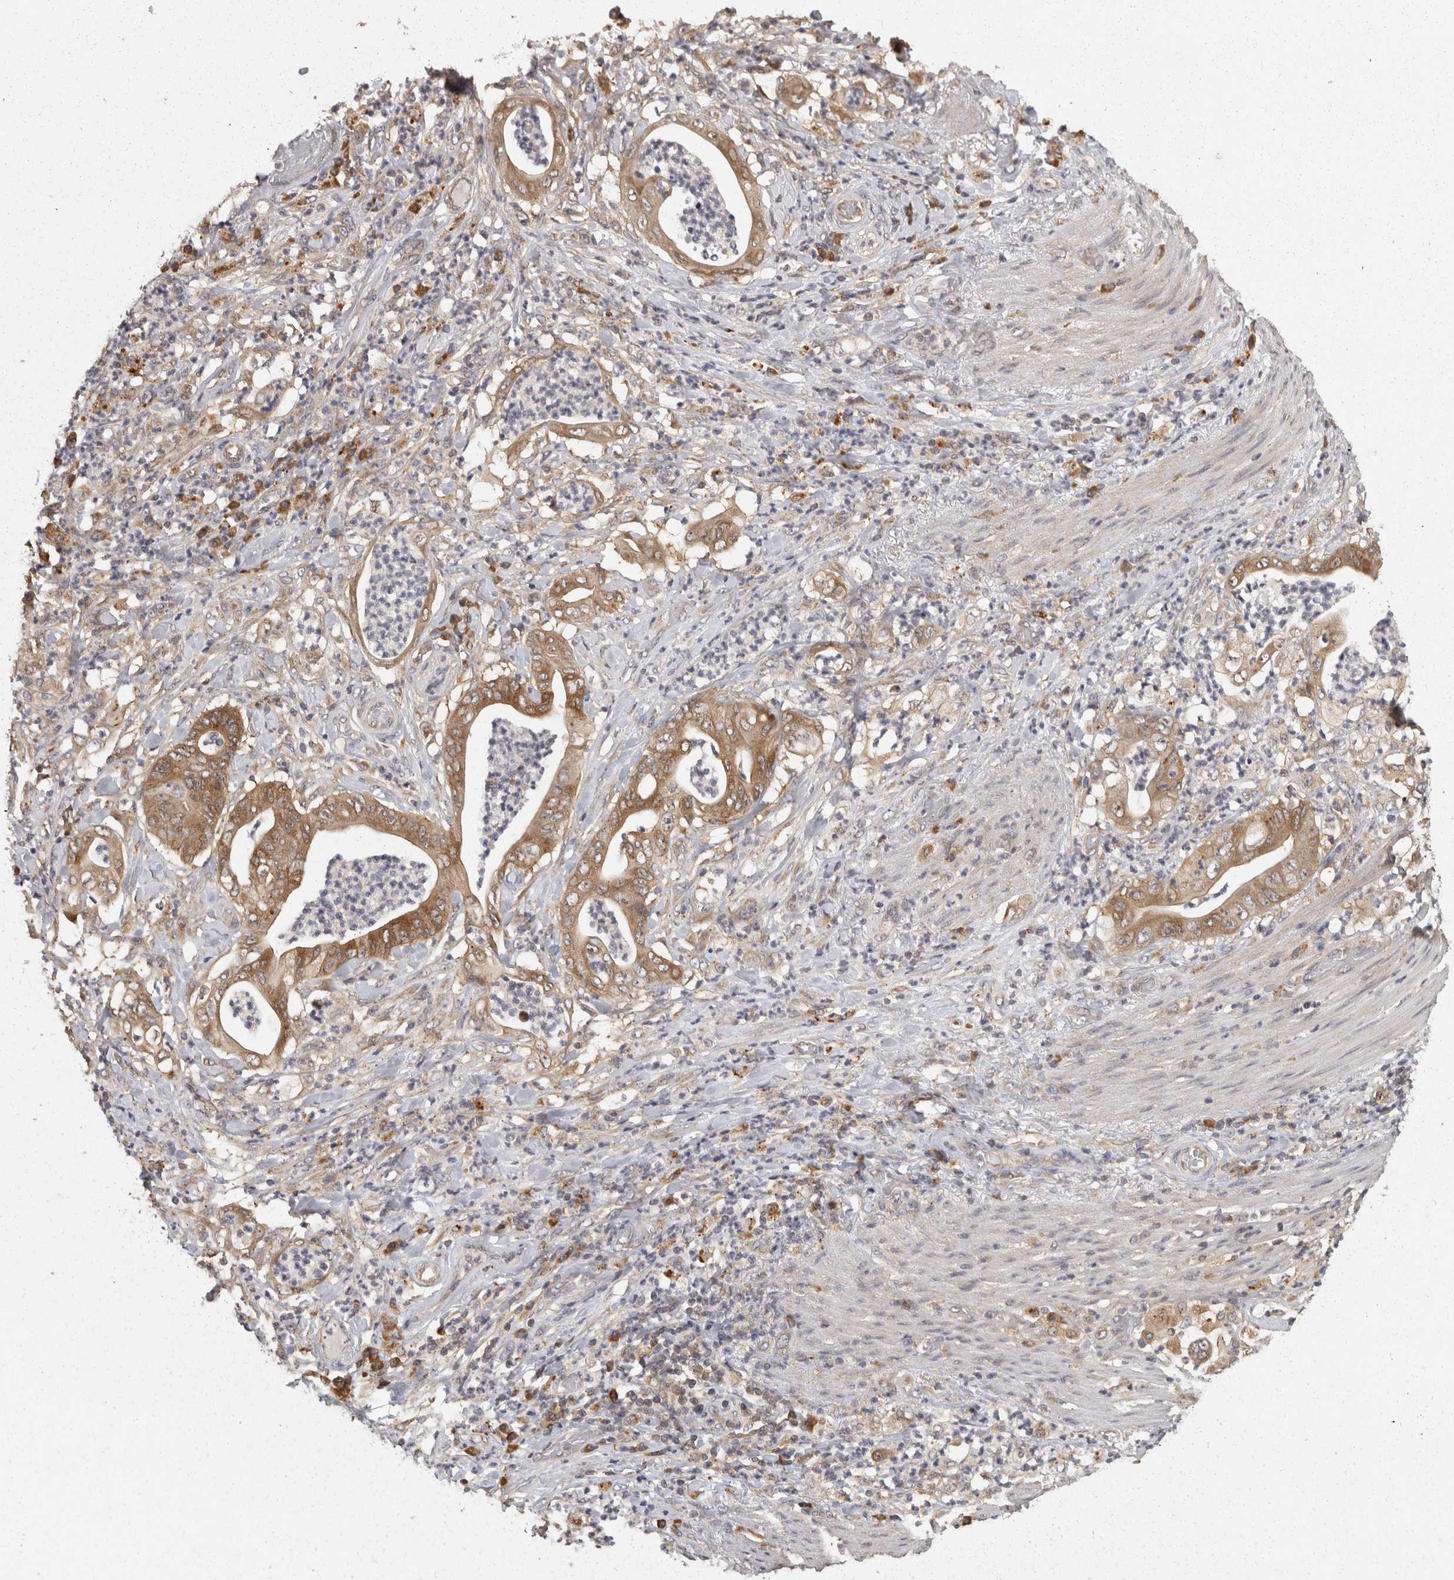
{"staining": {"intensity": "moderate", "quantity": ">75%", "location": "cytoplasmic/membranous"}, "tissue": "stomach cancer", "cell_type": "Tumor cells", "image_type": "cancer", "snomed": [{"axis": "morphology", "description": "Adenocarcinoma, NOS"}, {"axis": "topography", "description": "Stomach"}], "caption": "Moderate cytoplasmic/membranous protein positivity is seen in about >75% of tumor cells in stomach cancer (adenocarcinoma). Immunohistochemistry (ihc) stains the protein of interest in brown and the nuclei are stained blue.", "gene": "ACAT2", "patient": {"sex": "female", "age": 73}}